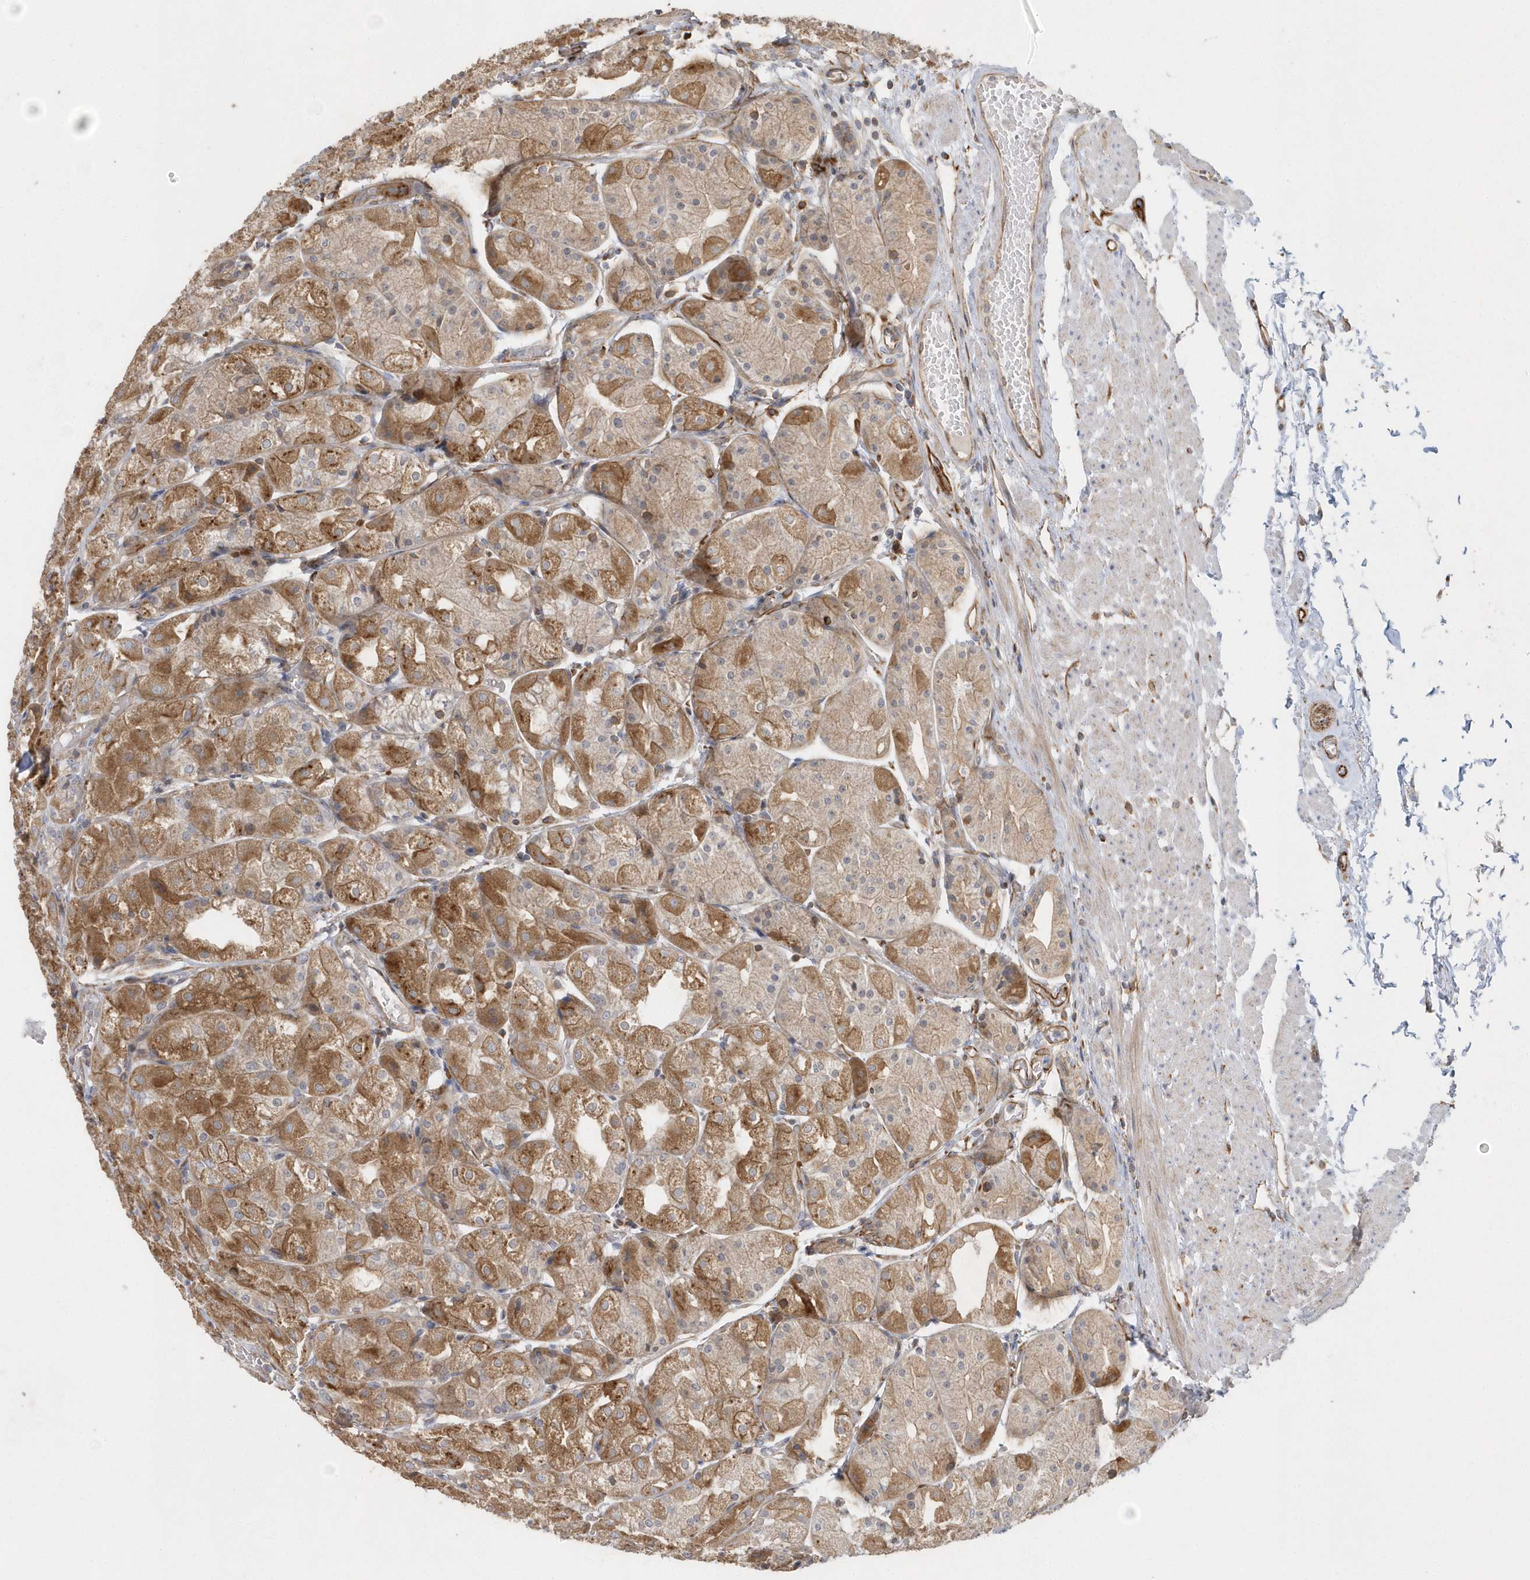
{"staining": {"intensity": "moderate", "quantity": ">75%", "location": "cytoplasmic/membranous"}, "tissue": "stomach", "cell_type": "Glandular cells", "image_type": "normal", "snomed": [{"axis": "morphology", "description": "Normal tissue, NOS"}, {"axis": "topography", "description": "Stomach, upper"}], "caption": "IHC (DAB (3,3'-diaminobenzidine)) staining of benign human stomach reveals moderate cytoplasmic/membranous protein staining in about >75% of glandular cells.", "gene": "RAB17", "patient": {"sex": "male", "age": 72}}